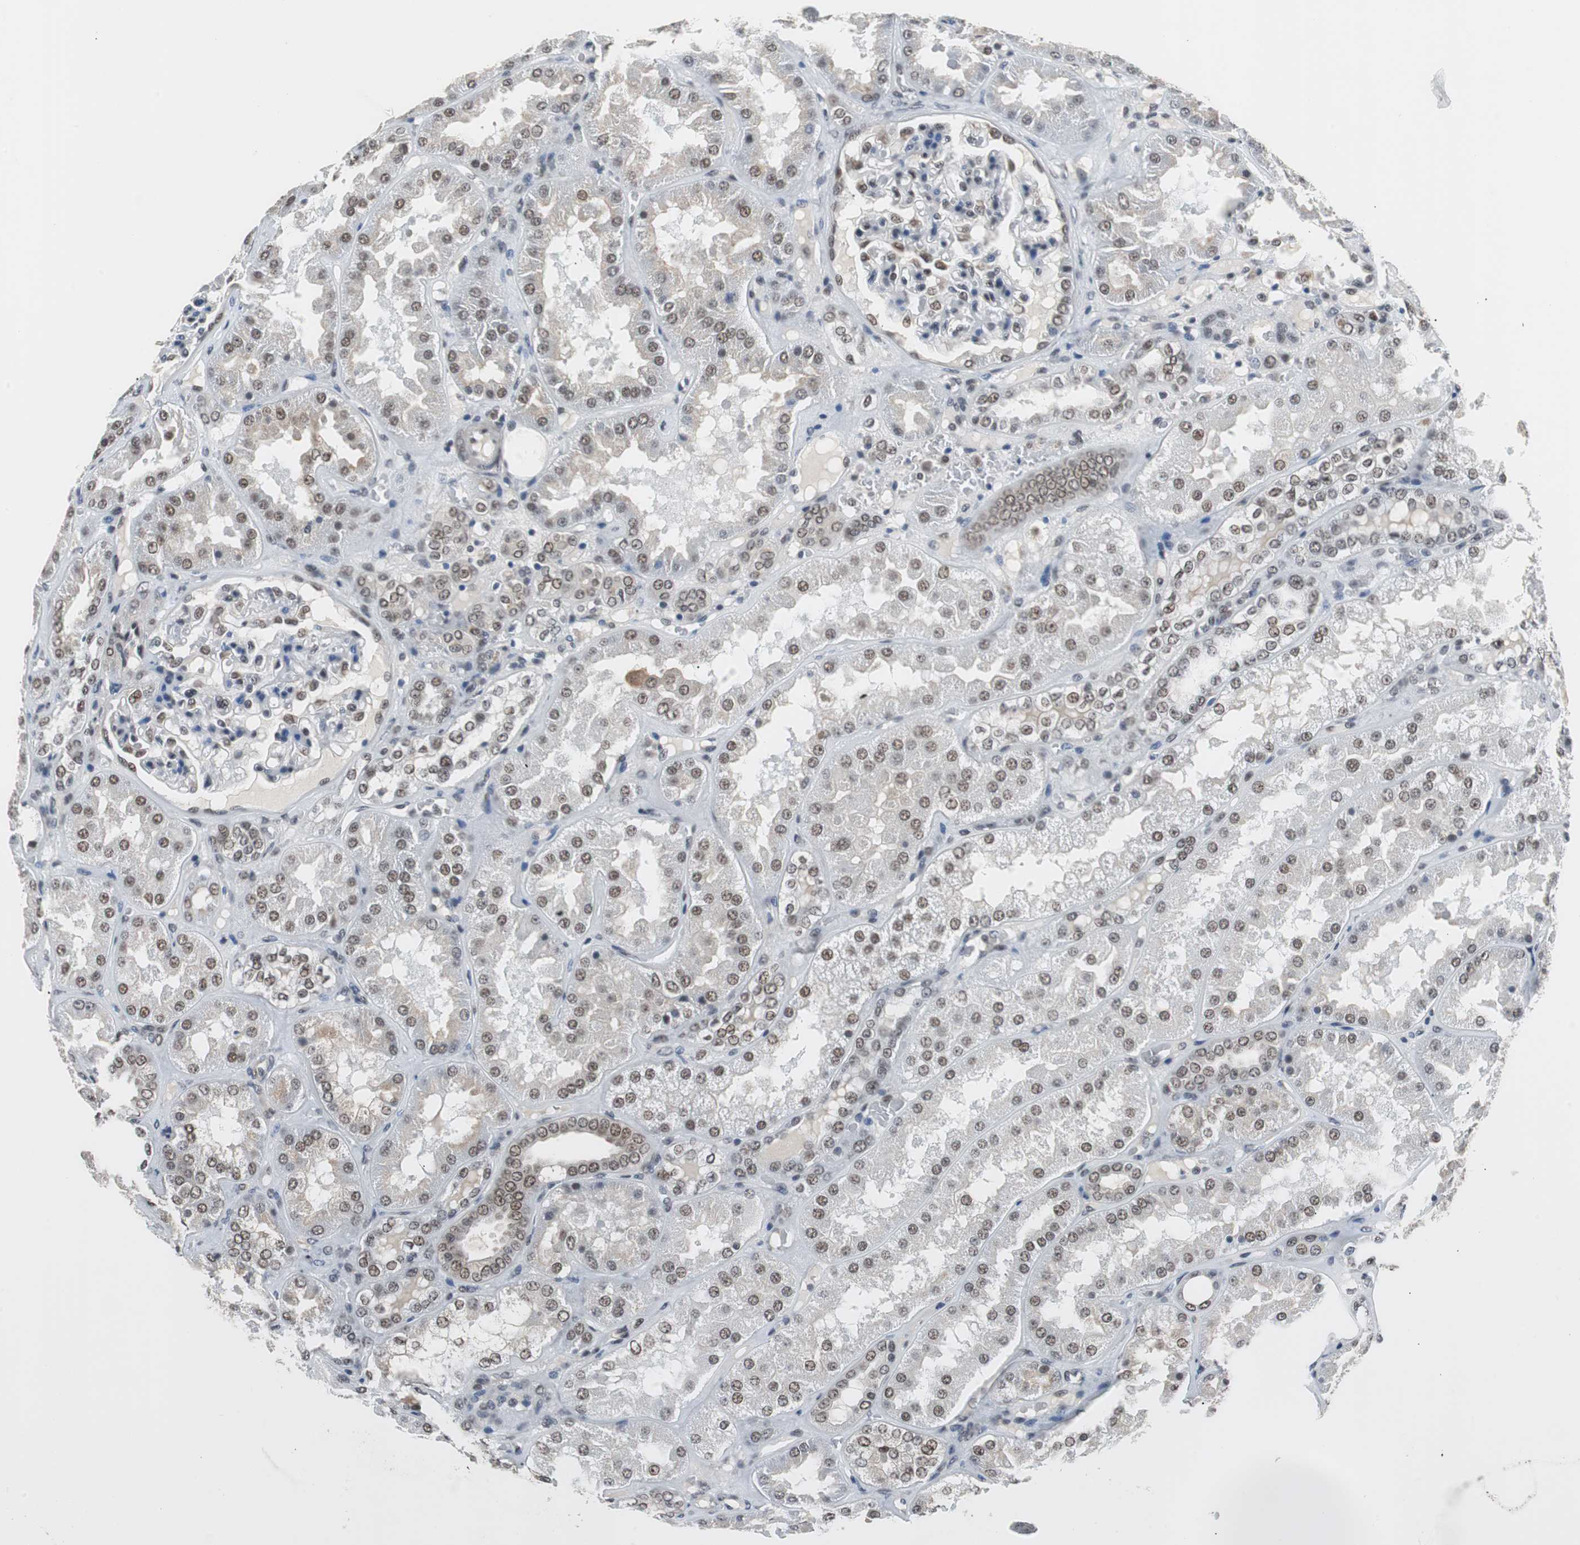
{"staining": {"intensity": "moderate", "quantity": "25%-75%", "location": "nuclear"}, "tissue": "kidney", "cell_type": "Cells in glomeruli", "image_type": "normal", "snomed": [{"axis": "morphology", "description": "Normal tissue, NOS"}, {"axis": "topography", "description": "Kidney"}], "caption": "An image of human kidney stained for a protein exhibits moderate nuclear brown staining in cells in glomeruli. Nuclei are stained in blue.", "gene": "TAF7", "patient": {"sex": "female", "age": 56}}